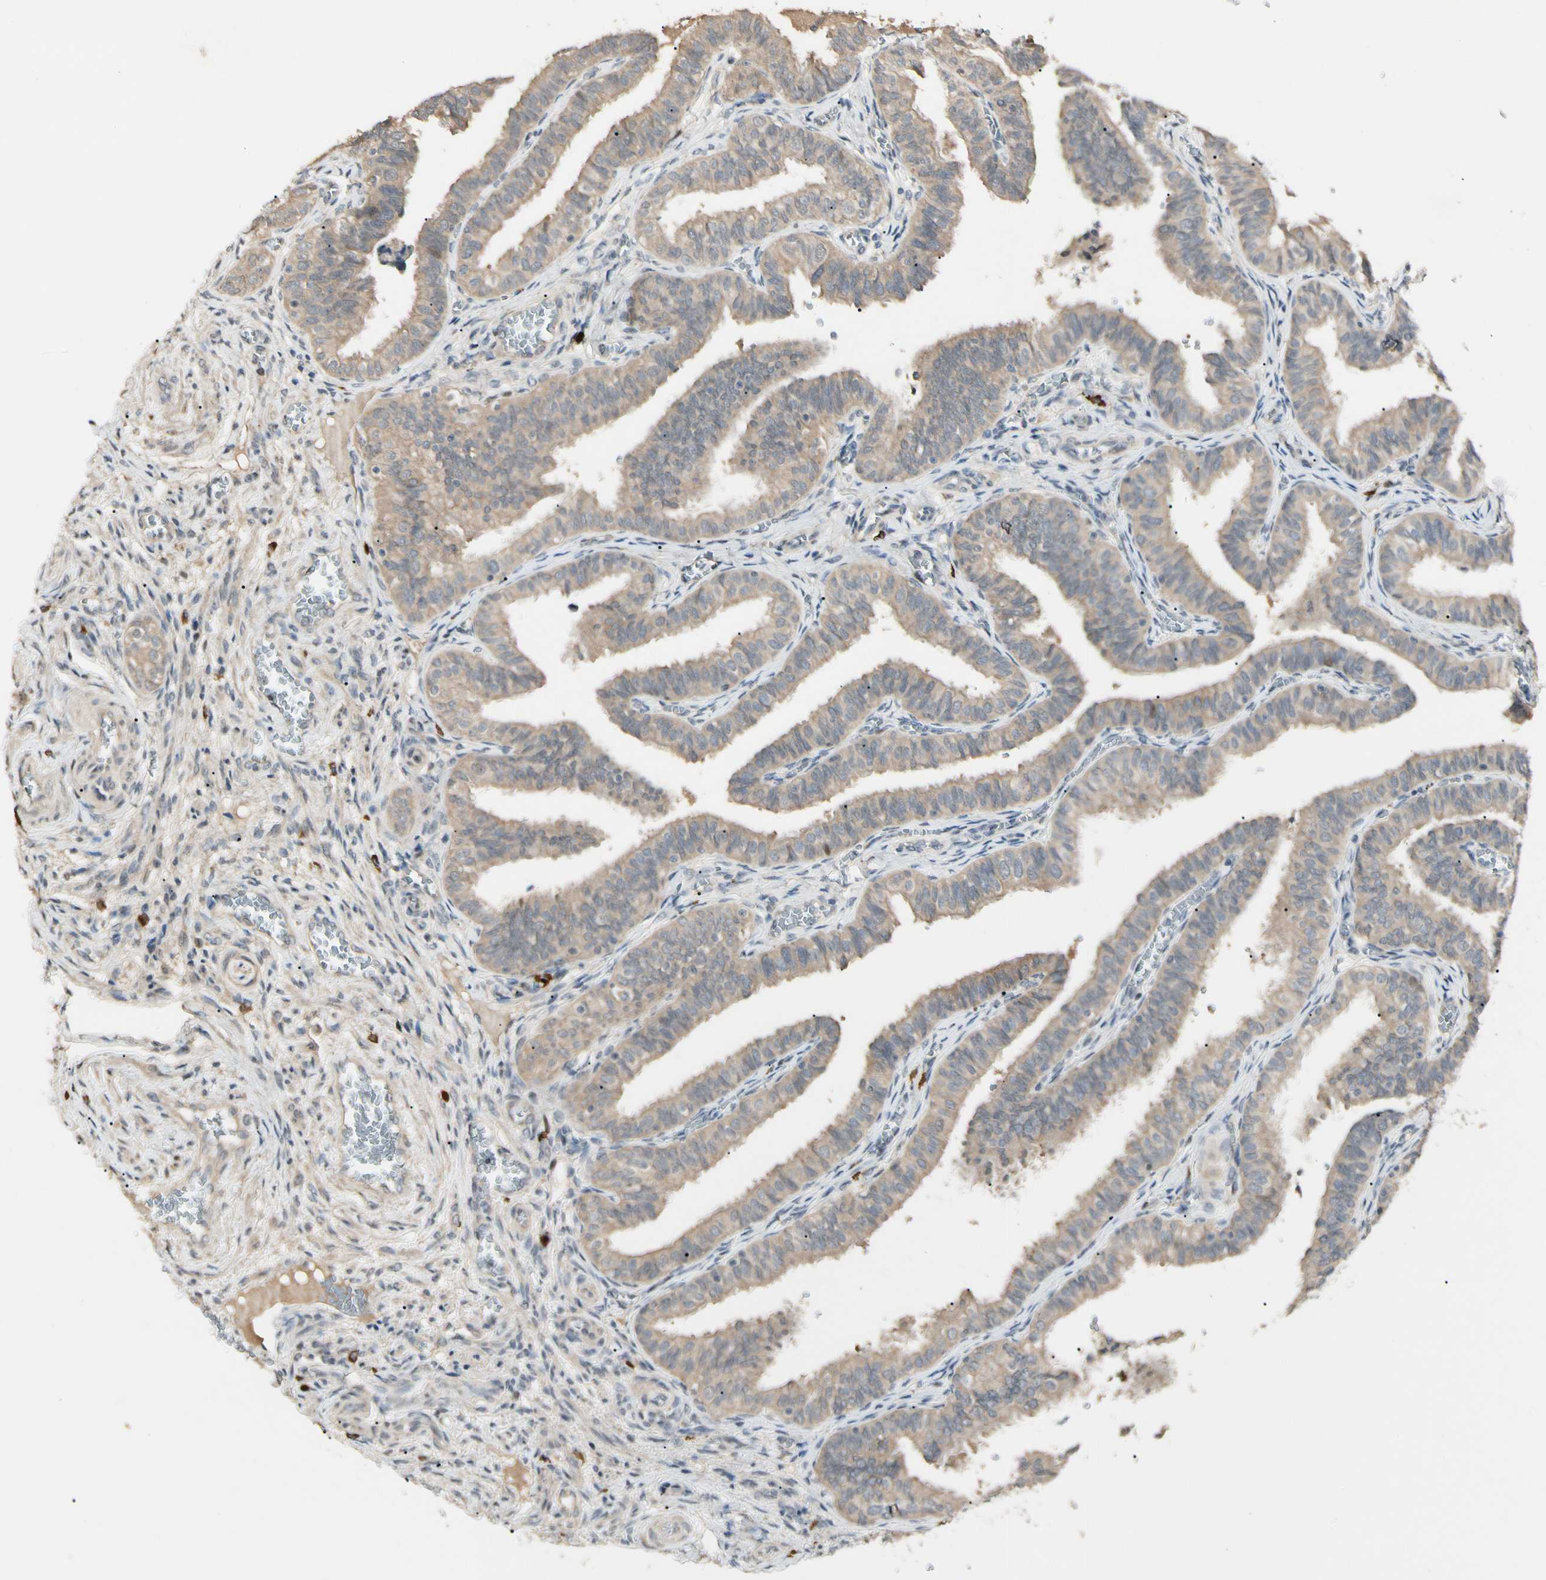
{"staining": {"intensity": "weak", "quantity": ">75%", "location": "cytoplasmic/membranous"}, "tissue": "fallopian tube", "cell_type": "Glandular cells", "image_type": "normal", "snomed": [{"axis": "morphology", "description": "Normal tissue, NOS"}, {"axis": "topography", "description": "Fallopian tube"}], "caption": "Immunohistochemistry image of normal fallopian tube: human fallopian tube stained using immunohistochemistry exhibits low levels of weak protein expression localized specifically in the cytoplasmic/membranous of glandular cells, appearing as a cytoplasmic/membranous brown color.", "gene": "ATG4C", "patient": {"sex": "female", "age": 46}}